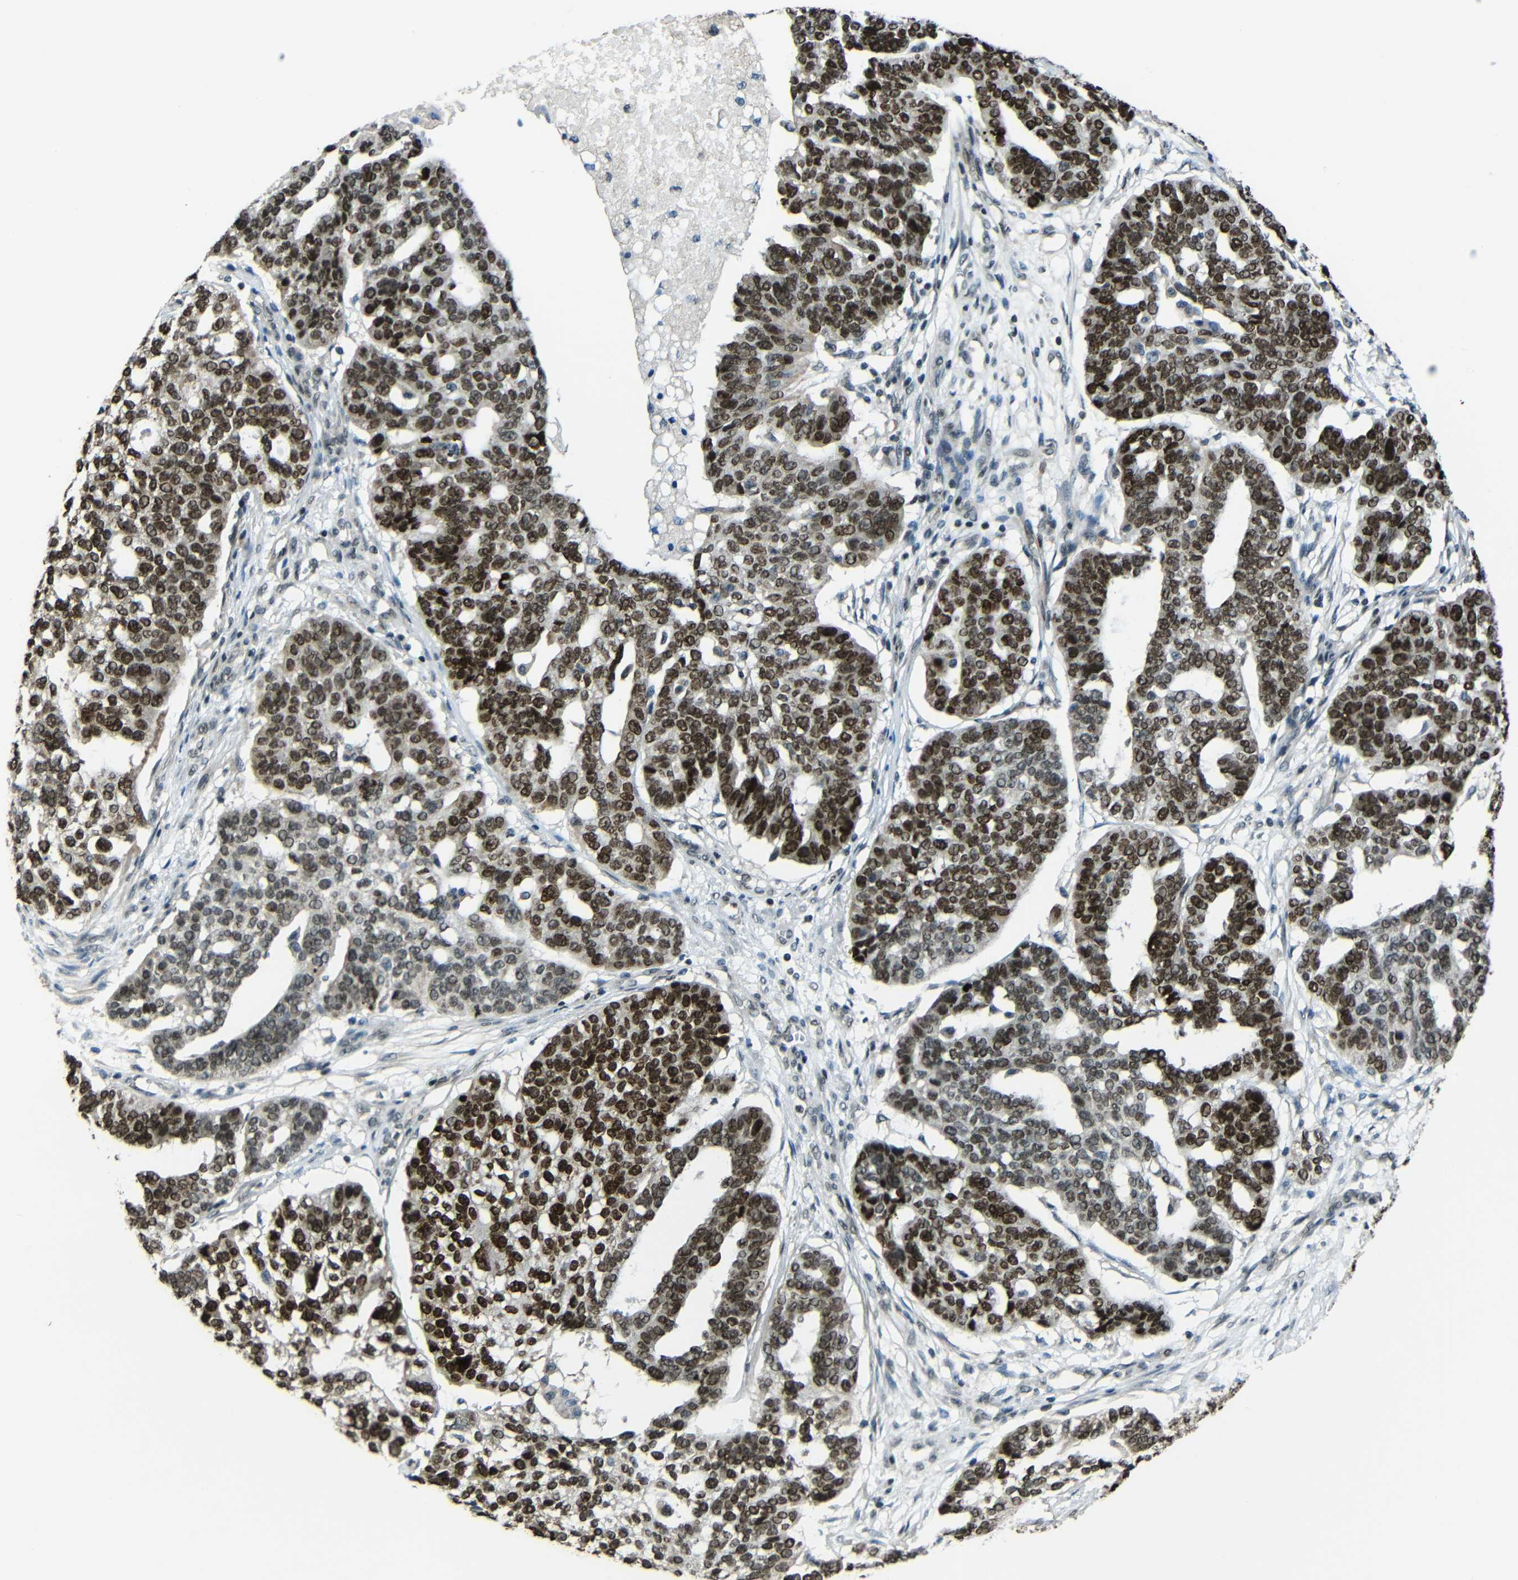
{"staining": {"intensity": "strong", "quantity": ">75%", "location": "nuclear"}, "tissue": "ovarian cancer", "cell_type": "Tumor cells", "image_type": "cancer", "snomed": [{"axis": "morphology", "description": "Cystadenocarcinoma, serous, NOS"}, {"axis": "topography", "description": "Ovary"}], "caption": "DAB (3,3'-diaminobenzidine) immunohistochemical staining of human ovarian cancer displays strong nuclear protein positivity in approximately >75% of tumor cells. The staining was performed using DAB to visualize the protein expression in brown, while the nuclei were stained in blue with hematoxylin (Magnification: 20x).", "gene": "PSIP1", "patient": {"sex": "female", "age": 59}}